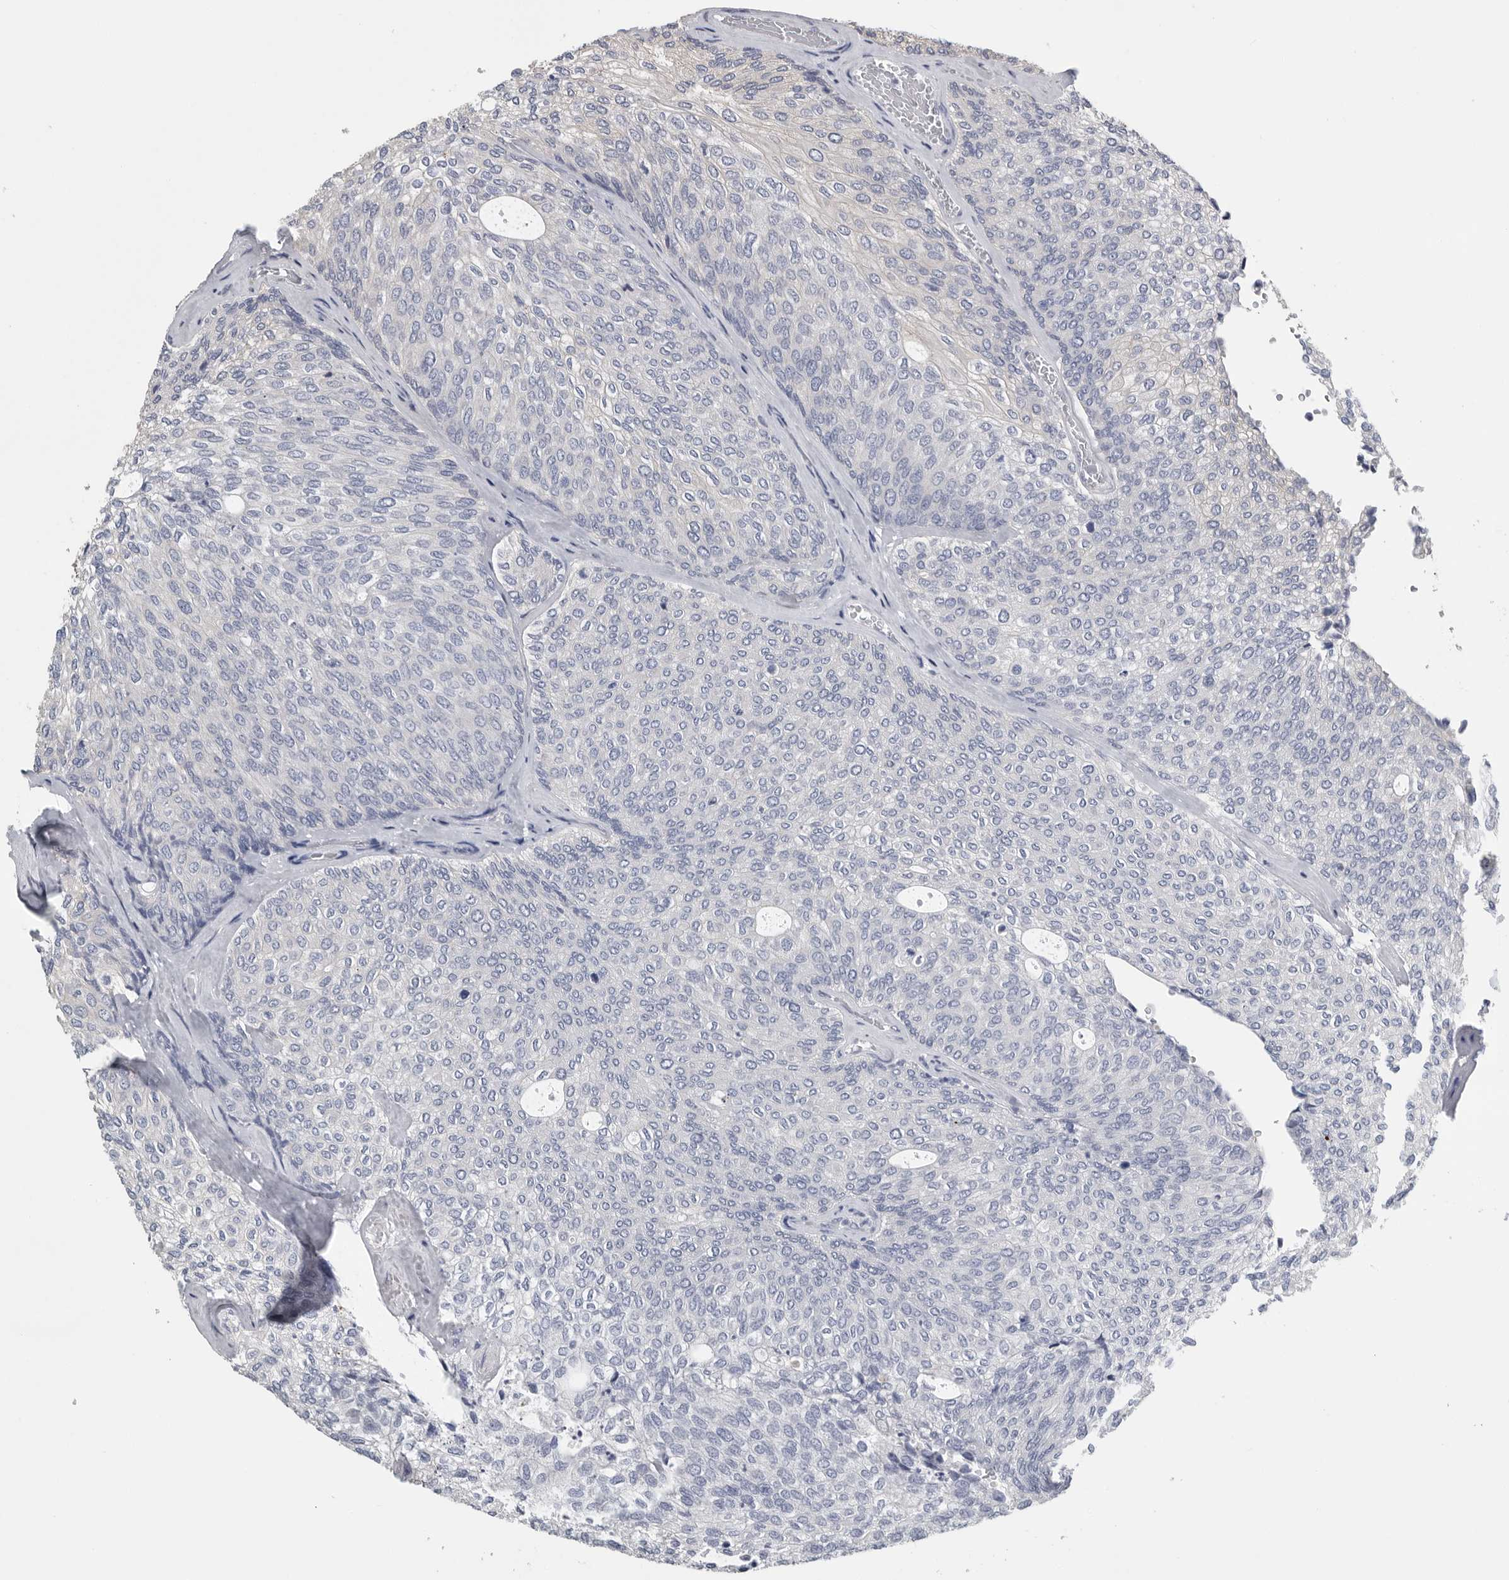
{"staining": {"intensity": "negative", "quantity": "none", "location": "none"}, "tissue": "urothelial cancer", "cell_type": "Tumor cells", "image_type": "cancer", "snomed": [{"axis": "morphology", "description": "Urothelial carcinoma, Low grade"}, {"axis": "topography", "description": "Urinary bladder"}], "caption": "This is a micrograph of immunohistochemistry (IHC) staining of urothelial cancer, which shows no staining in tumor cells.", "gene": "PDCD4", "patient": {"sex": "female", "age": 79}}